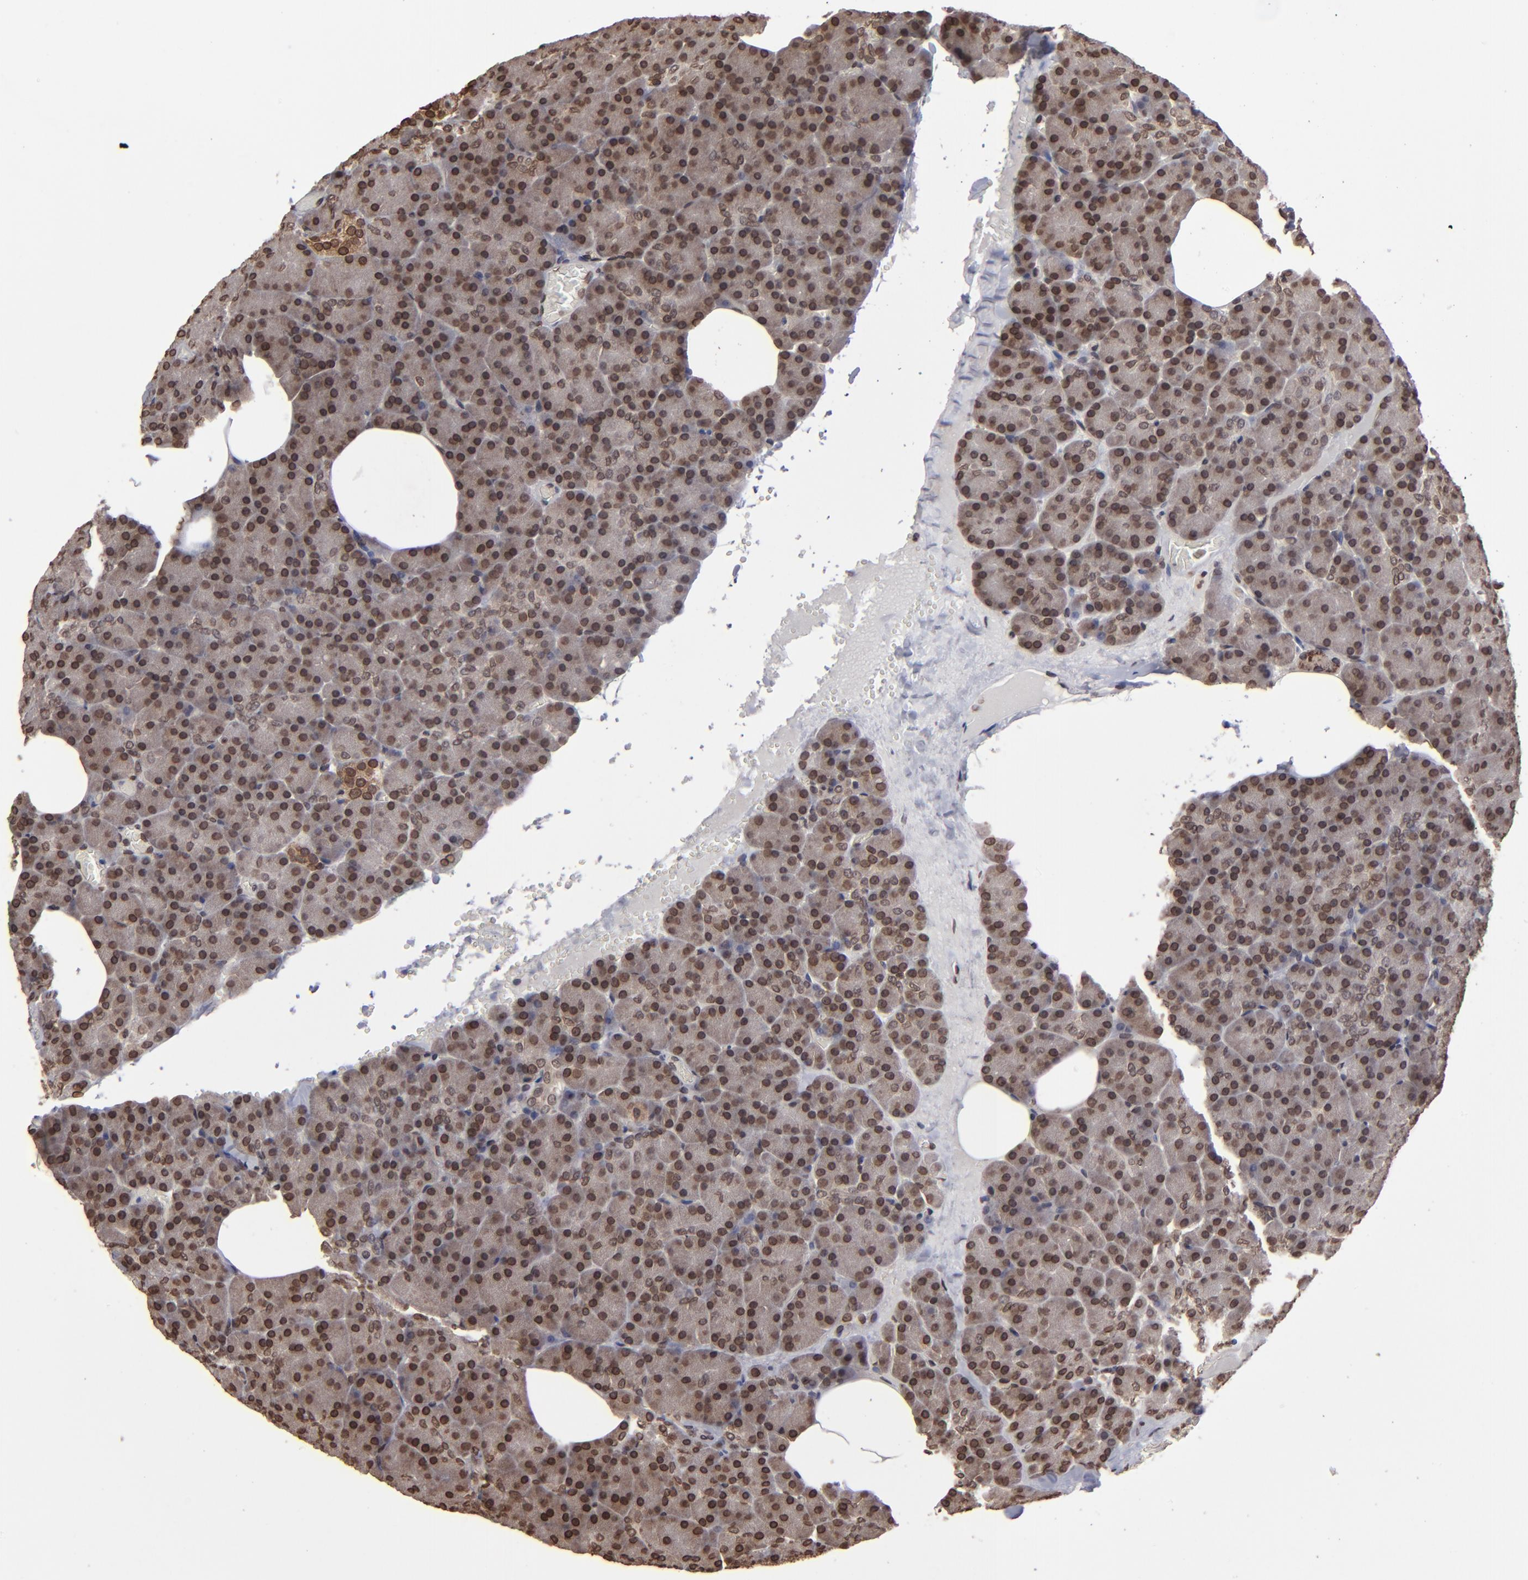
{"staining": {"intensity": "weak", "quantity": ">75%", "location": "nuclear"}, "tissue": "carcinoid", "cell_type": "Tumor cells", "image_type": "cancer", "snomed": [{"axis": "morphology", "description": "Normal tissue, NOS"}, {"axis": "morphology", "description": "Carcinoid, malignant, NOS"}, {"axis": "topography", "description": "Pancreas"}], "caption": "Immunohistochemical staining of human carcinoid (malignant) displays low levels of weak nuclear protein positivity in about >75% of tumor cells.", "gene": "AKT1", "patient": {"sex": "female", "age": 35}}